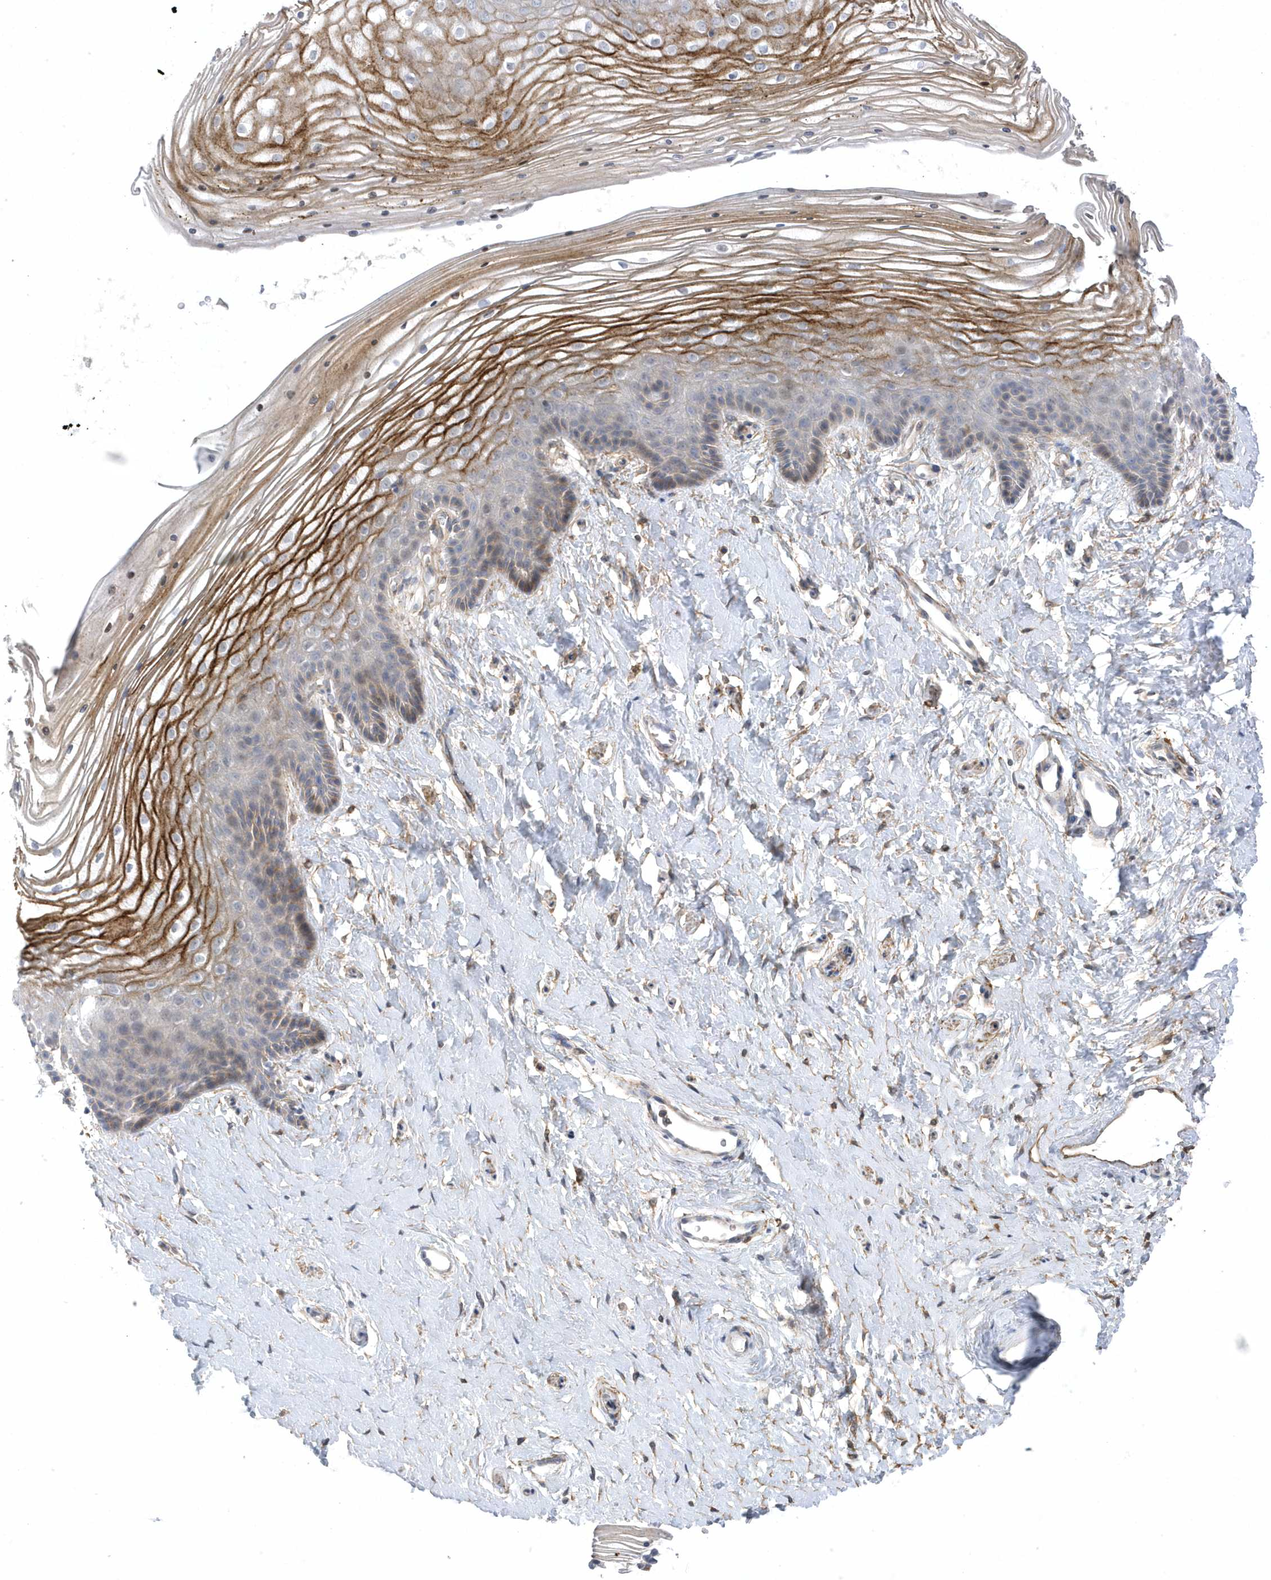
{"staining": {"intensity": "strong", "quantity": "25%-75%", "location": "cytoplasmic/membranous"}, "tissue": "vagina", "cell_type": "Squamous epithelial cells", "image_type": "normal", "snomed": [{"axis": "morphology", "description": "Normal tissue, NOS"}, {"axis": "topography", "description": "Vagina"}, {"axis": "topography", "description": "Cervix"}], "caption": "Immunohistochemical staining of normal human vagina reveals high levels of strong cytoplasmic/membranous staining in about 25%-75% of squamous epithelial cells. The staining was performed using DAB to visualize the protein expression in brown, while the nuclei were stained in blue with hematoxylin (Magnification: 20x).", "gene": "ANAPC1", "patient": {"sex": "female", "age": 40}}